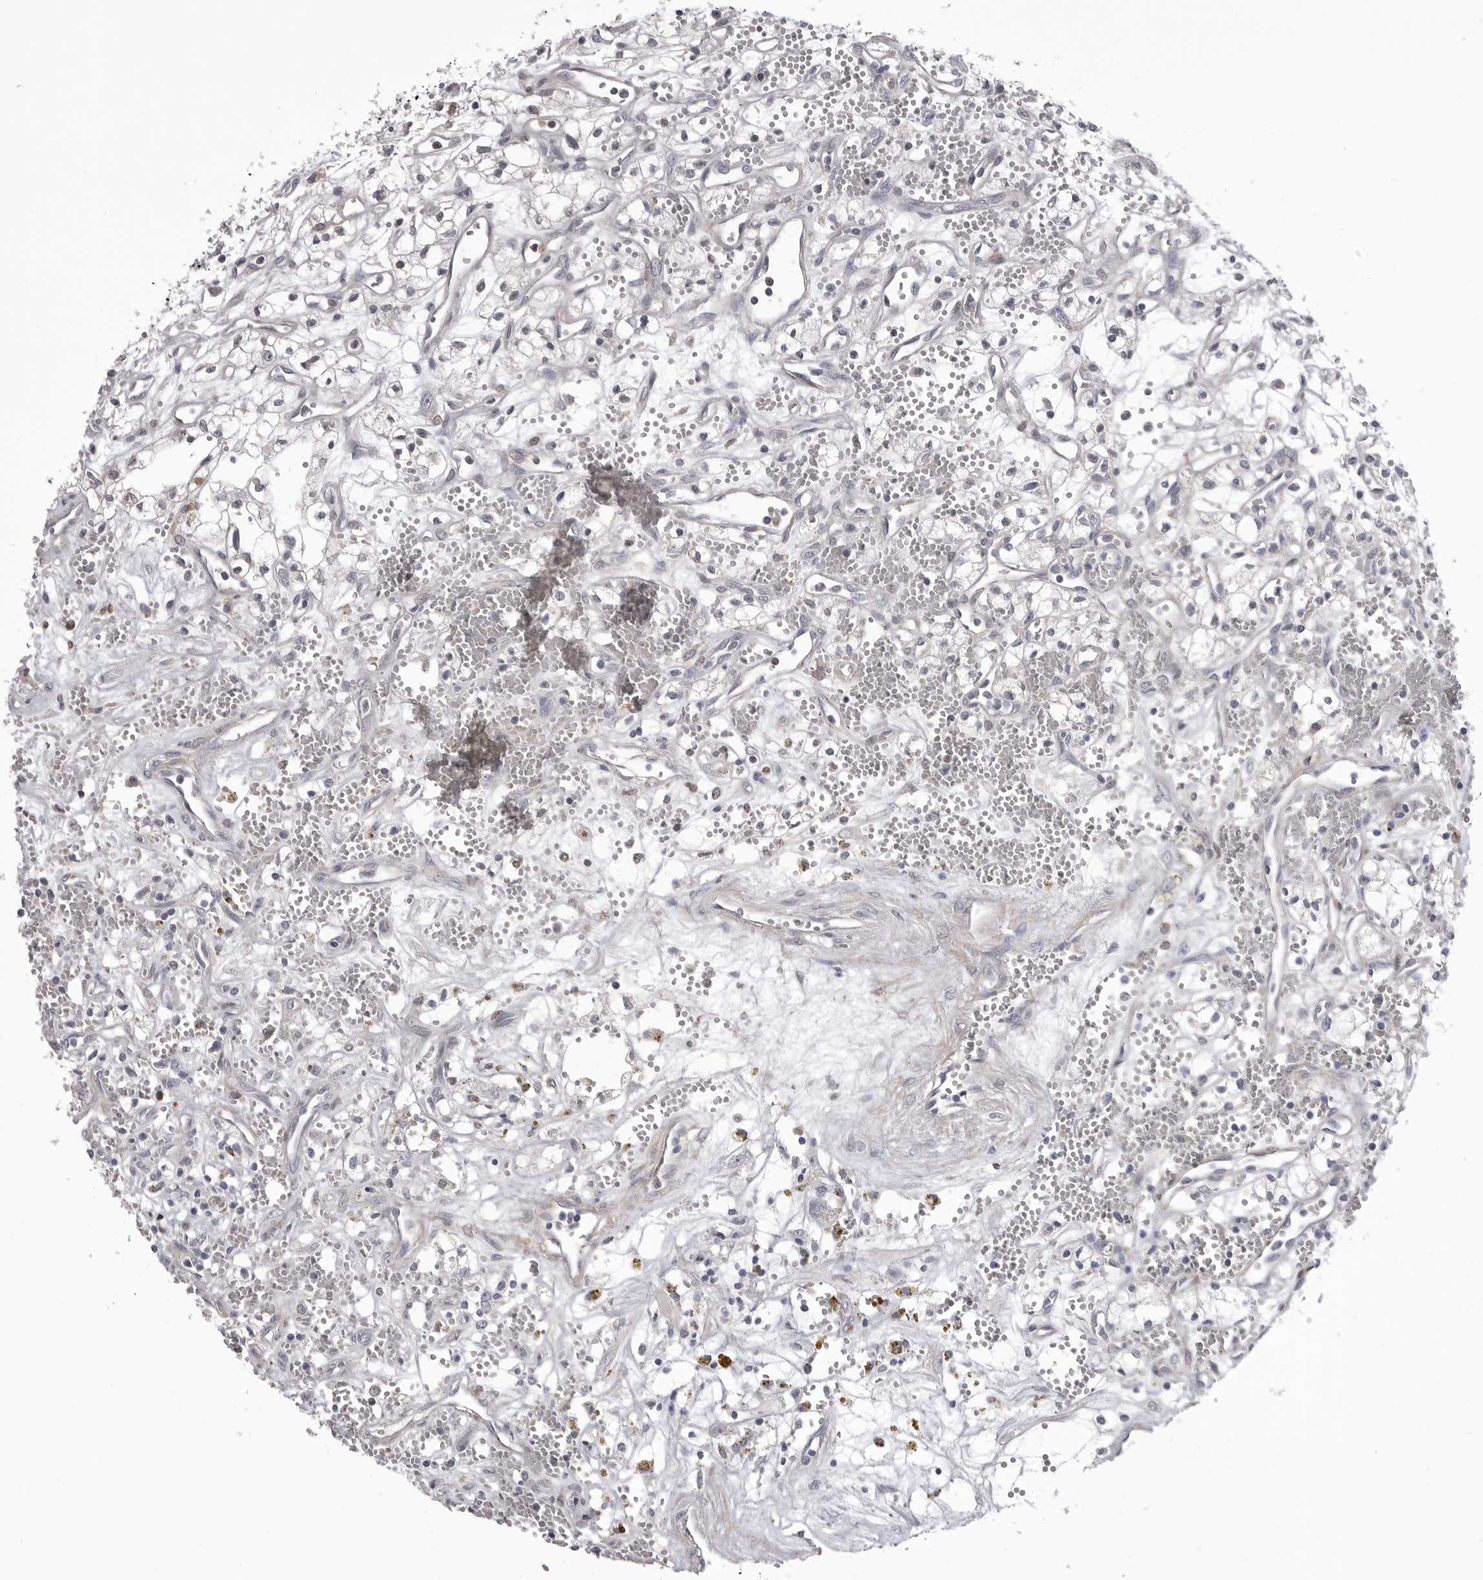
{"staining": {"intensity": "negative", "quantity": "none", "location": "none"}, "tissue": "renal cancer", "cell_type": "Tumor cells", "image_type": "cancer", "snomed": [{"axis": "morphology", "description": "Adenocarcinoma, NOS"}, {"axis": "topography", "description": "Kidney"}], "caption": "Immunohistochemistry micrograph of adenocarcinoma (renal) stained for a protein (brown), which displays no expression in tumor cells. Nuclei are stained in blue.", "gene": "SERPING1", "patient": {"sex": "male", "age": 59}}